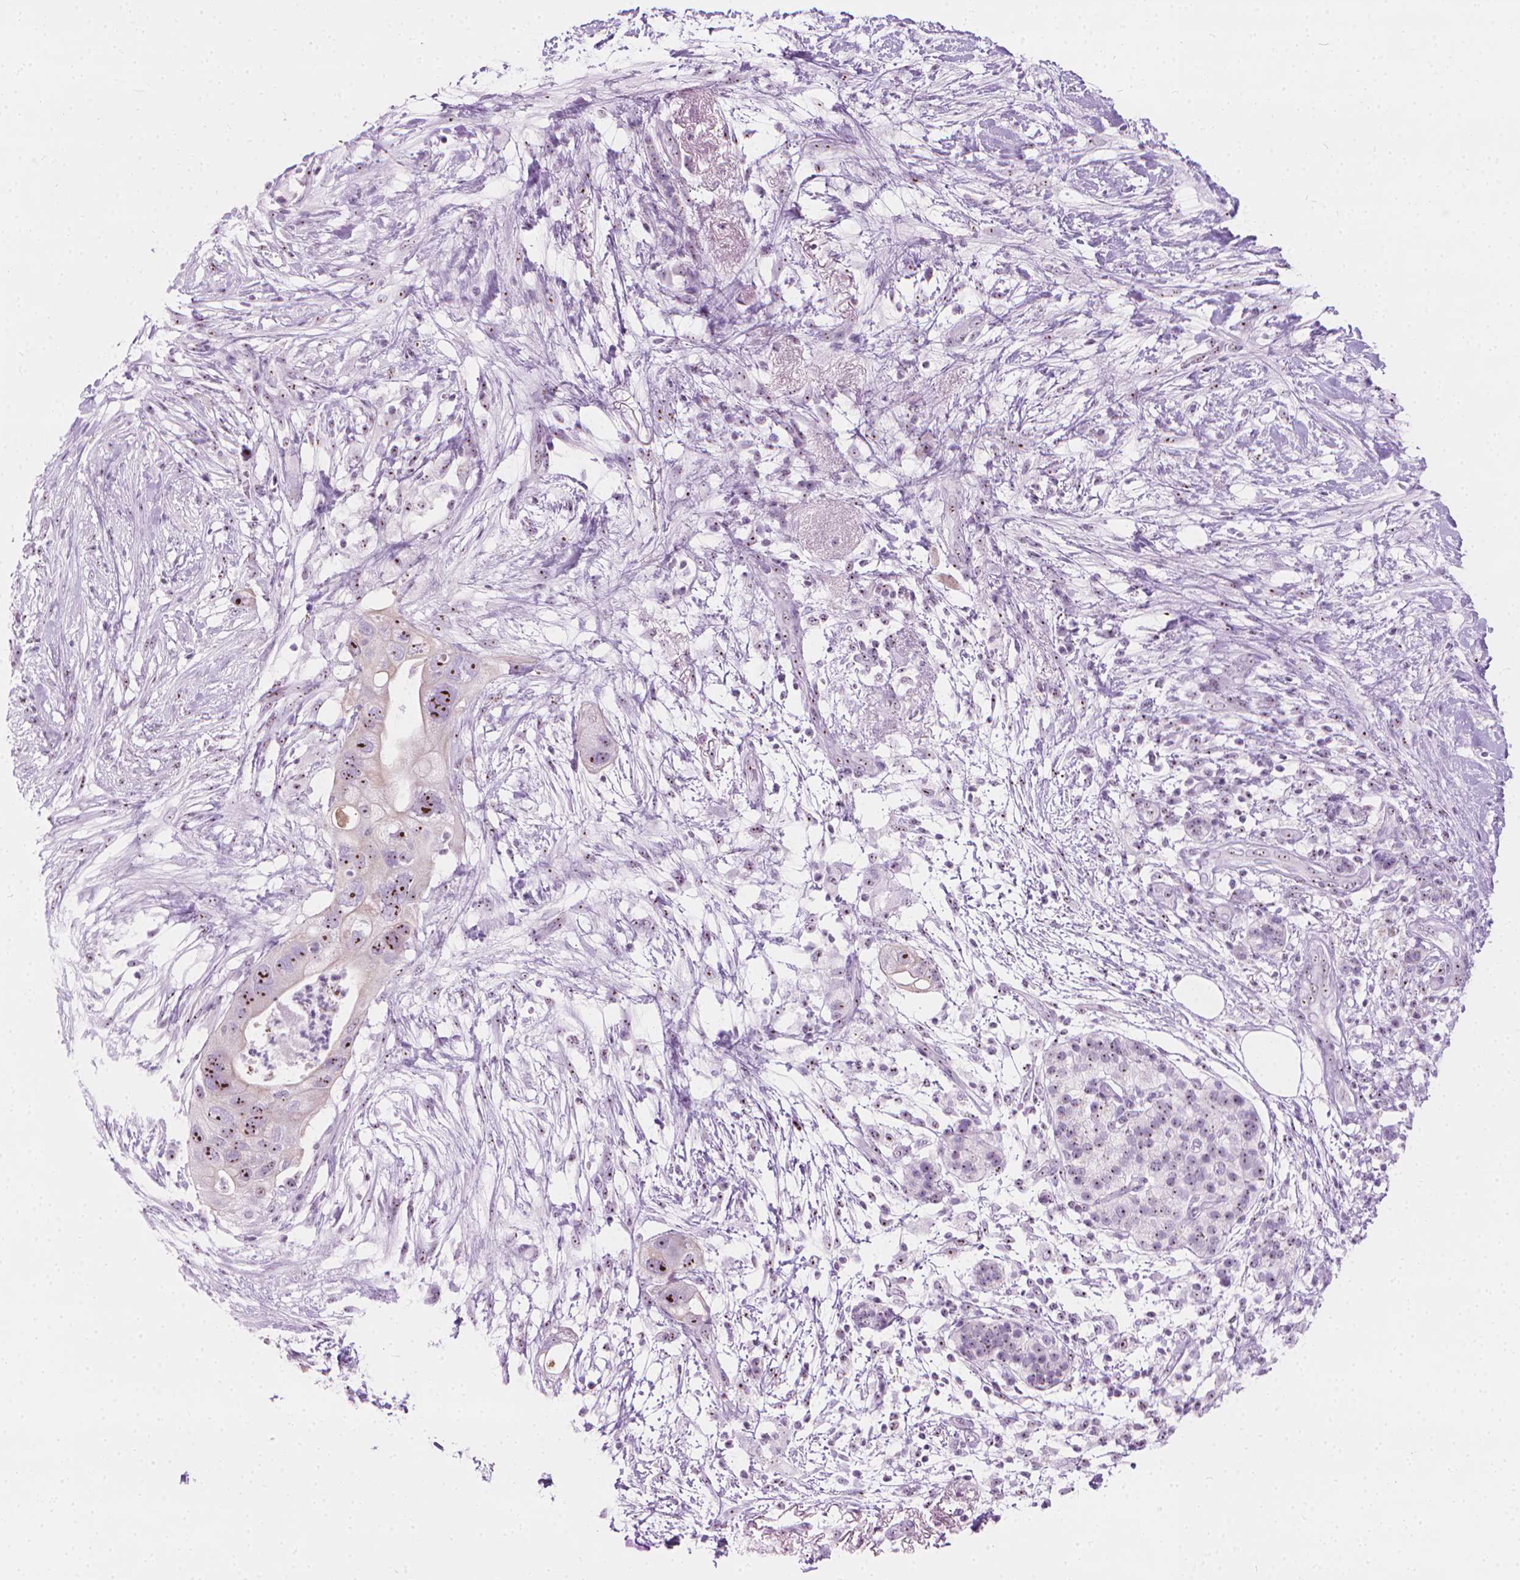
{"staining": {"intensity": "moderate", "quantity": ">75%", "location": "nuclear"}, "tissue": "pancreatic cancer", "cell_type": "Tumor cells", "image_type": "cancer", "snomed": [{"axis": "morphology", "description": "Adenocarcinoma, NOS"}, {"axis": "topography", "description": "Pancreas"}], "caption": "This is an image of immunohistochemistry (IHC) staining of pancreatic cancer, which shows moderate staining in the nuclear of tumor cells.", "gene": "NOL7", "patient": {"sex": "female", "age": 72}}